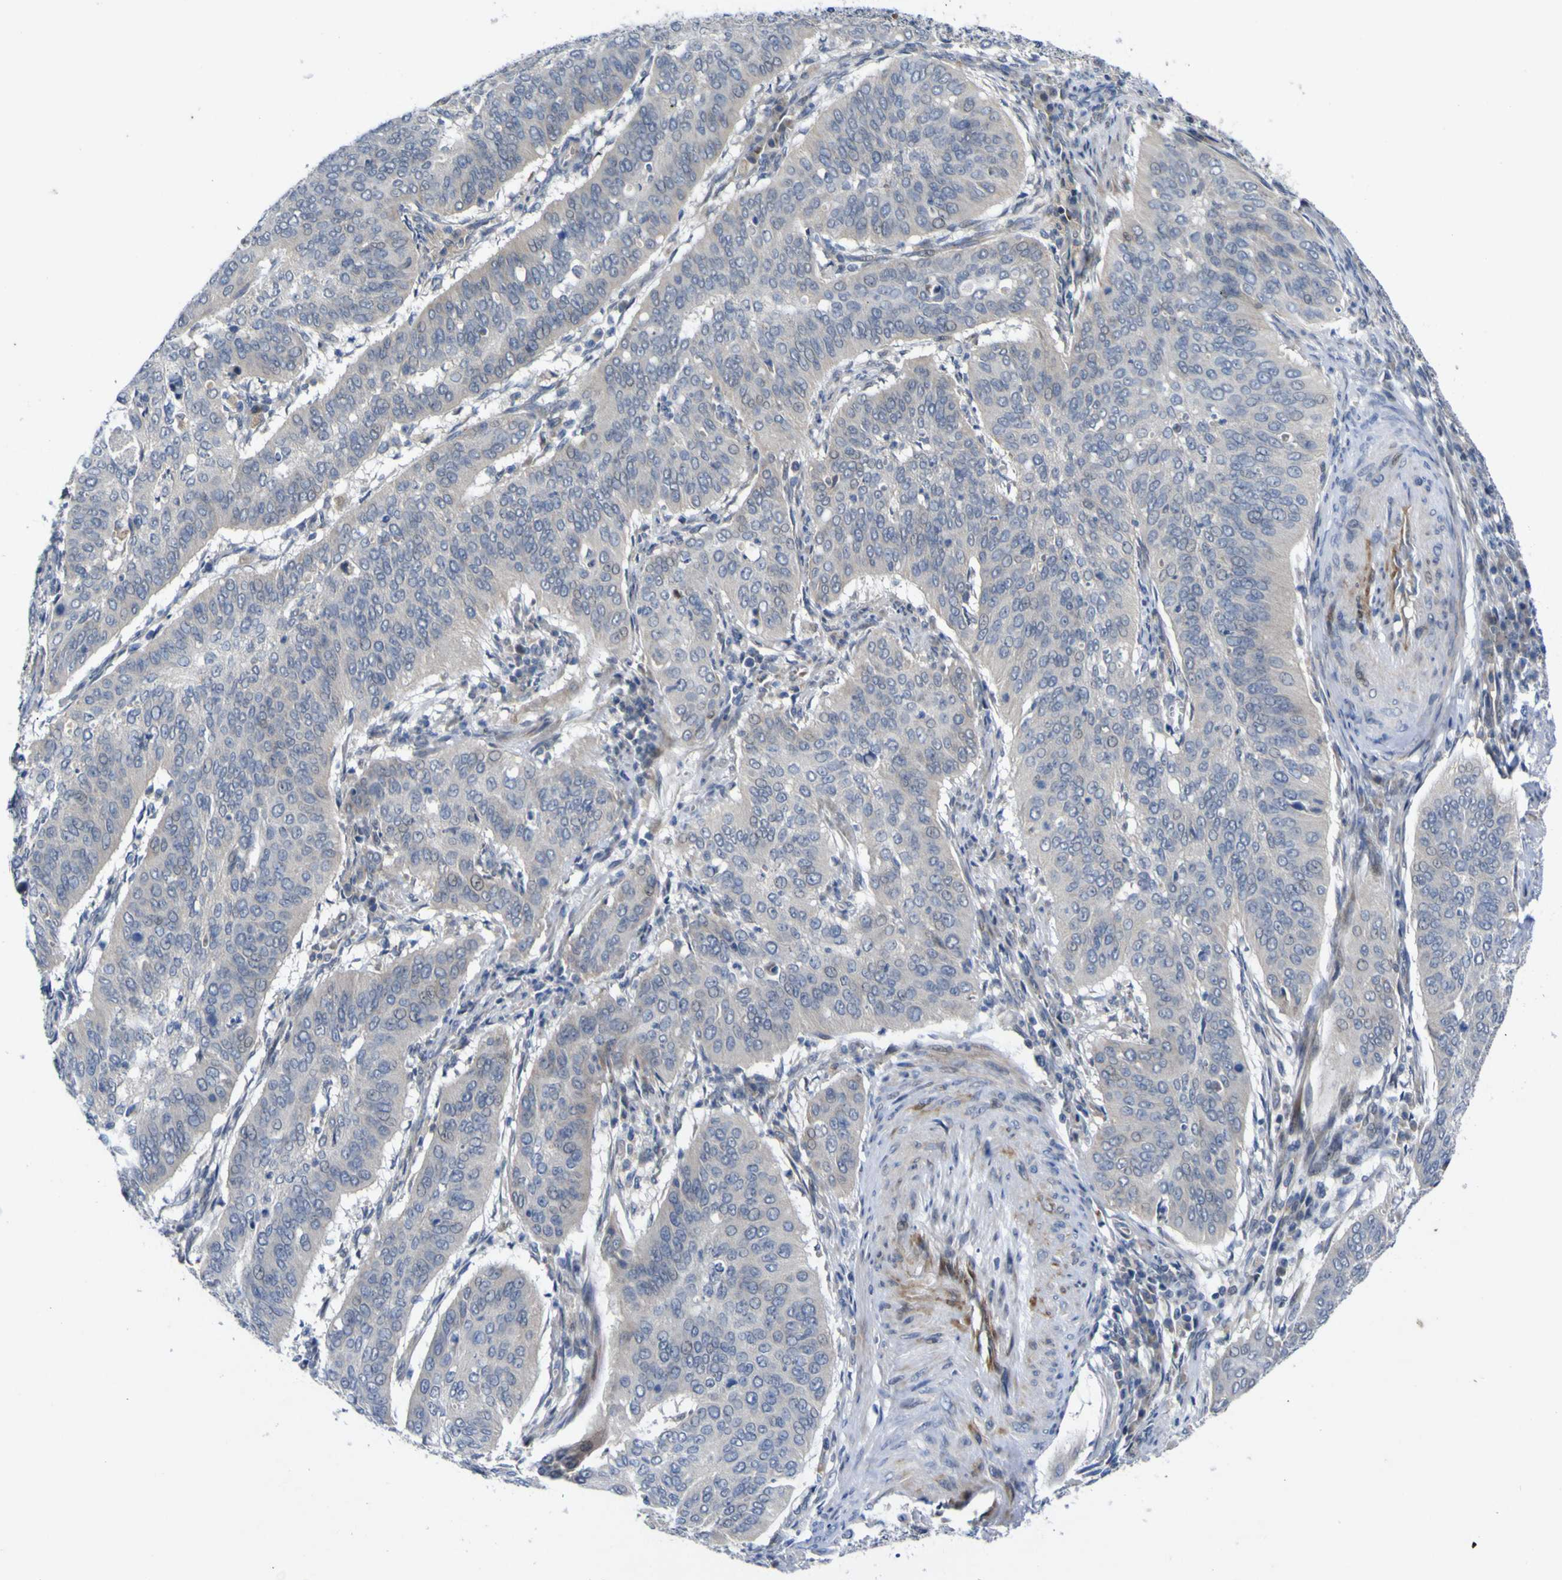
{"staining": {"intensity": "negative", "quantity": "none", "location": "none"}, "tissue": "cervical cancer", "cell_type": "Tumor cells", "image_type": "cancer", "snomed": [{"axis": "morphology", "description": "Normal tissue, NOS"}, {"axis": "morphology", "description": "Squamous cell carcinoma, NOS"}, {"axis": "topography", "description": "Cervix"}], "caption": "This is an IHC image of cervical cancer (squamous cell carcinoma). There is no expression in tumor cells.", "gene": "NAV1", "patient": {"sex": "female", "age": 39}}